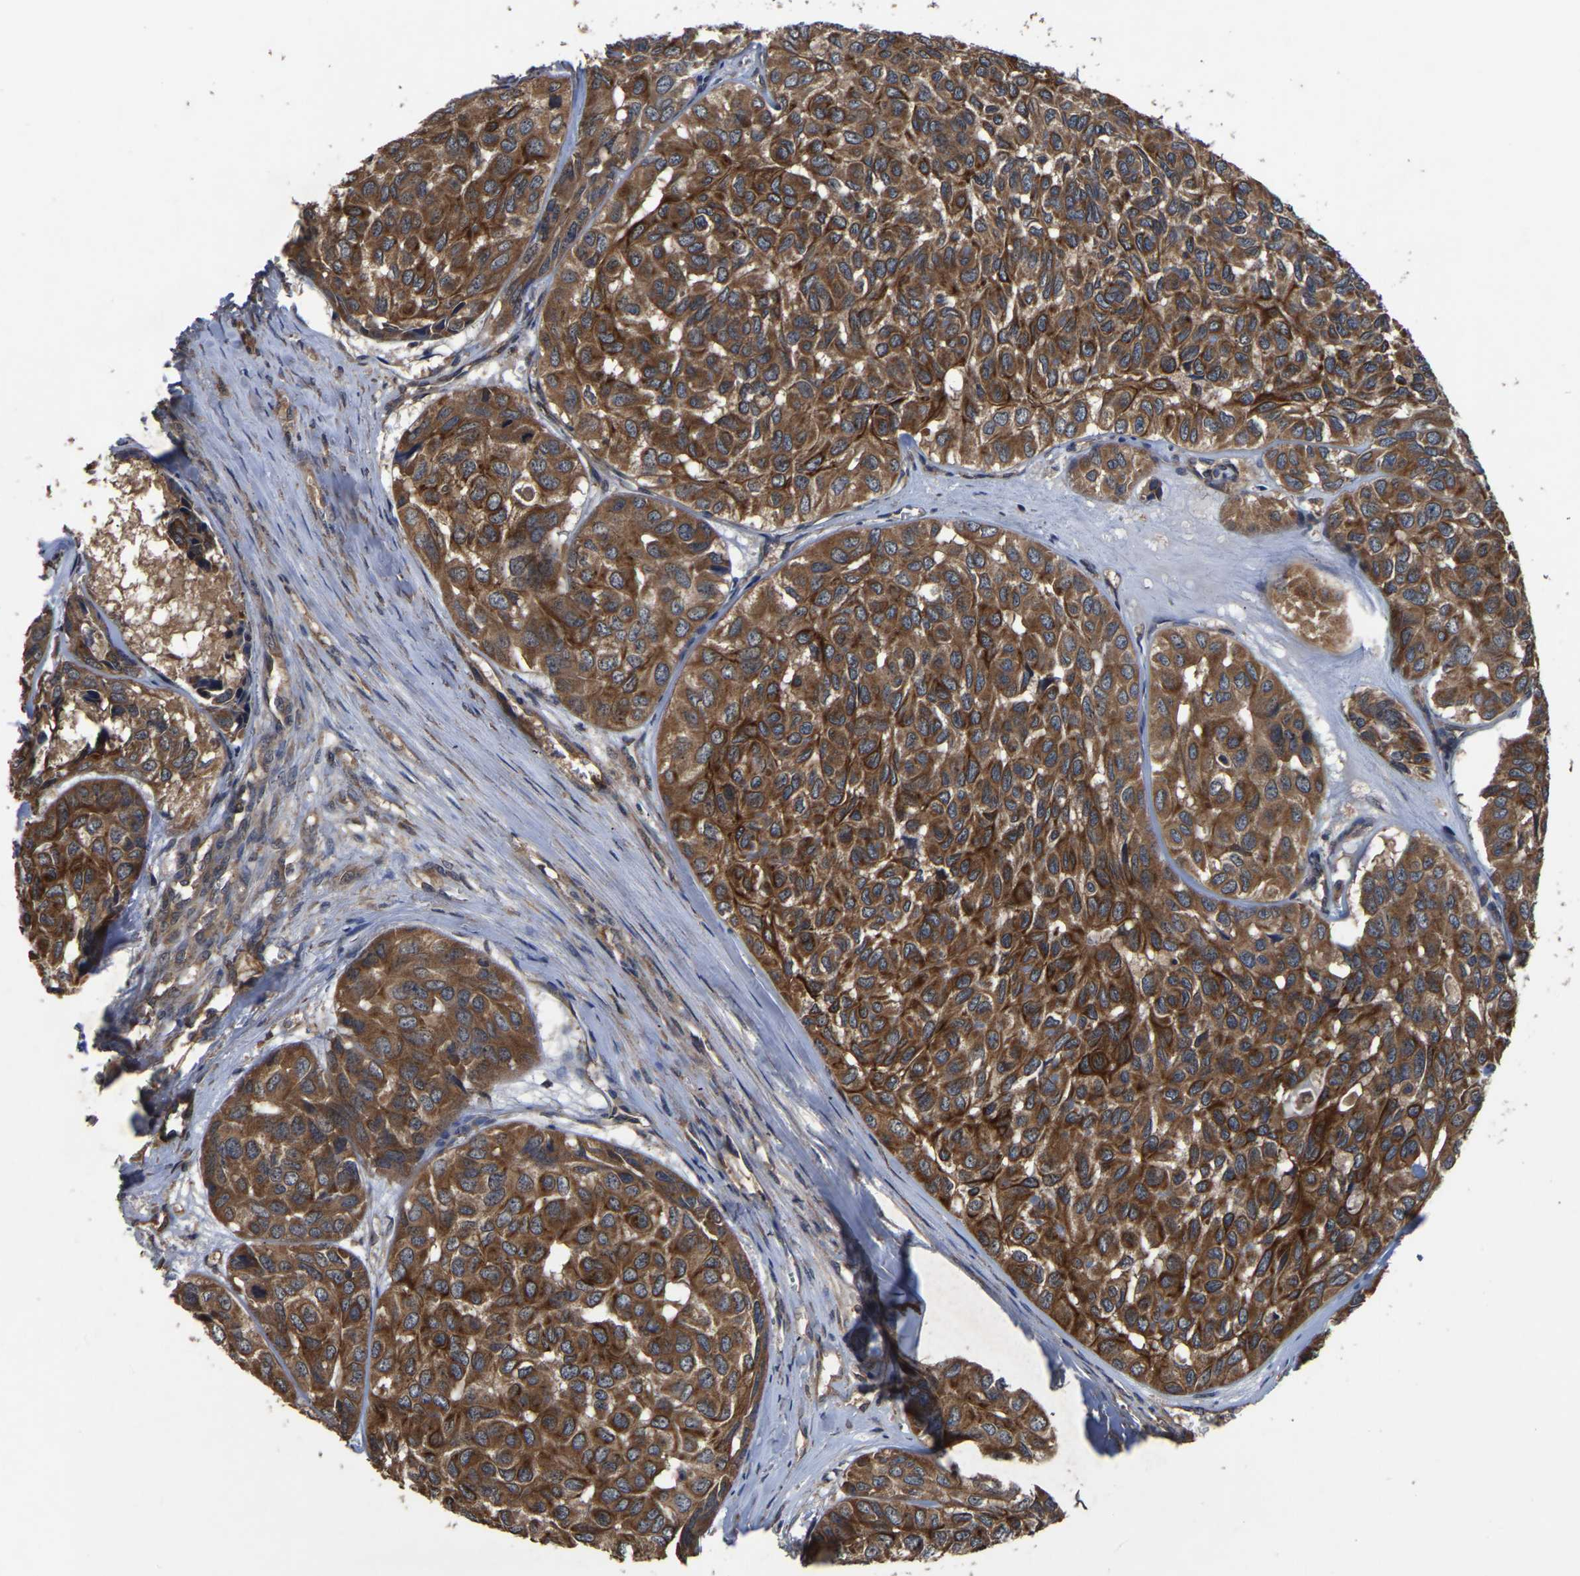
{"staining": {"intensity": "strong", "quantity": ">75%", "location": "cytoplasmic/membranous"}, "tissue": "head and neck cancer", "cell_type": "Tumor cells", "image_type": "cancer", "snomed": [{"axis": "morphology", "description": "Adenocarcinoma, NOS"}, {"axis": "topography", "description": "Salivary gland, NOS"}, {"axis": "topography", "description": "Head-Neck"}], "caption": "High-power microscopy captured an IHC histopathology image of head and neck cancer, revealing strong cytoplasmic/membranous staining in approximately >75% of tumor cells. (brown staining indicates protein expression, while blue staining denotes nuclei).", "gene": "CRYZL1", "patient": {"sex": "female", "age": 76}}